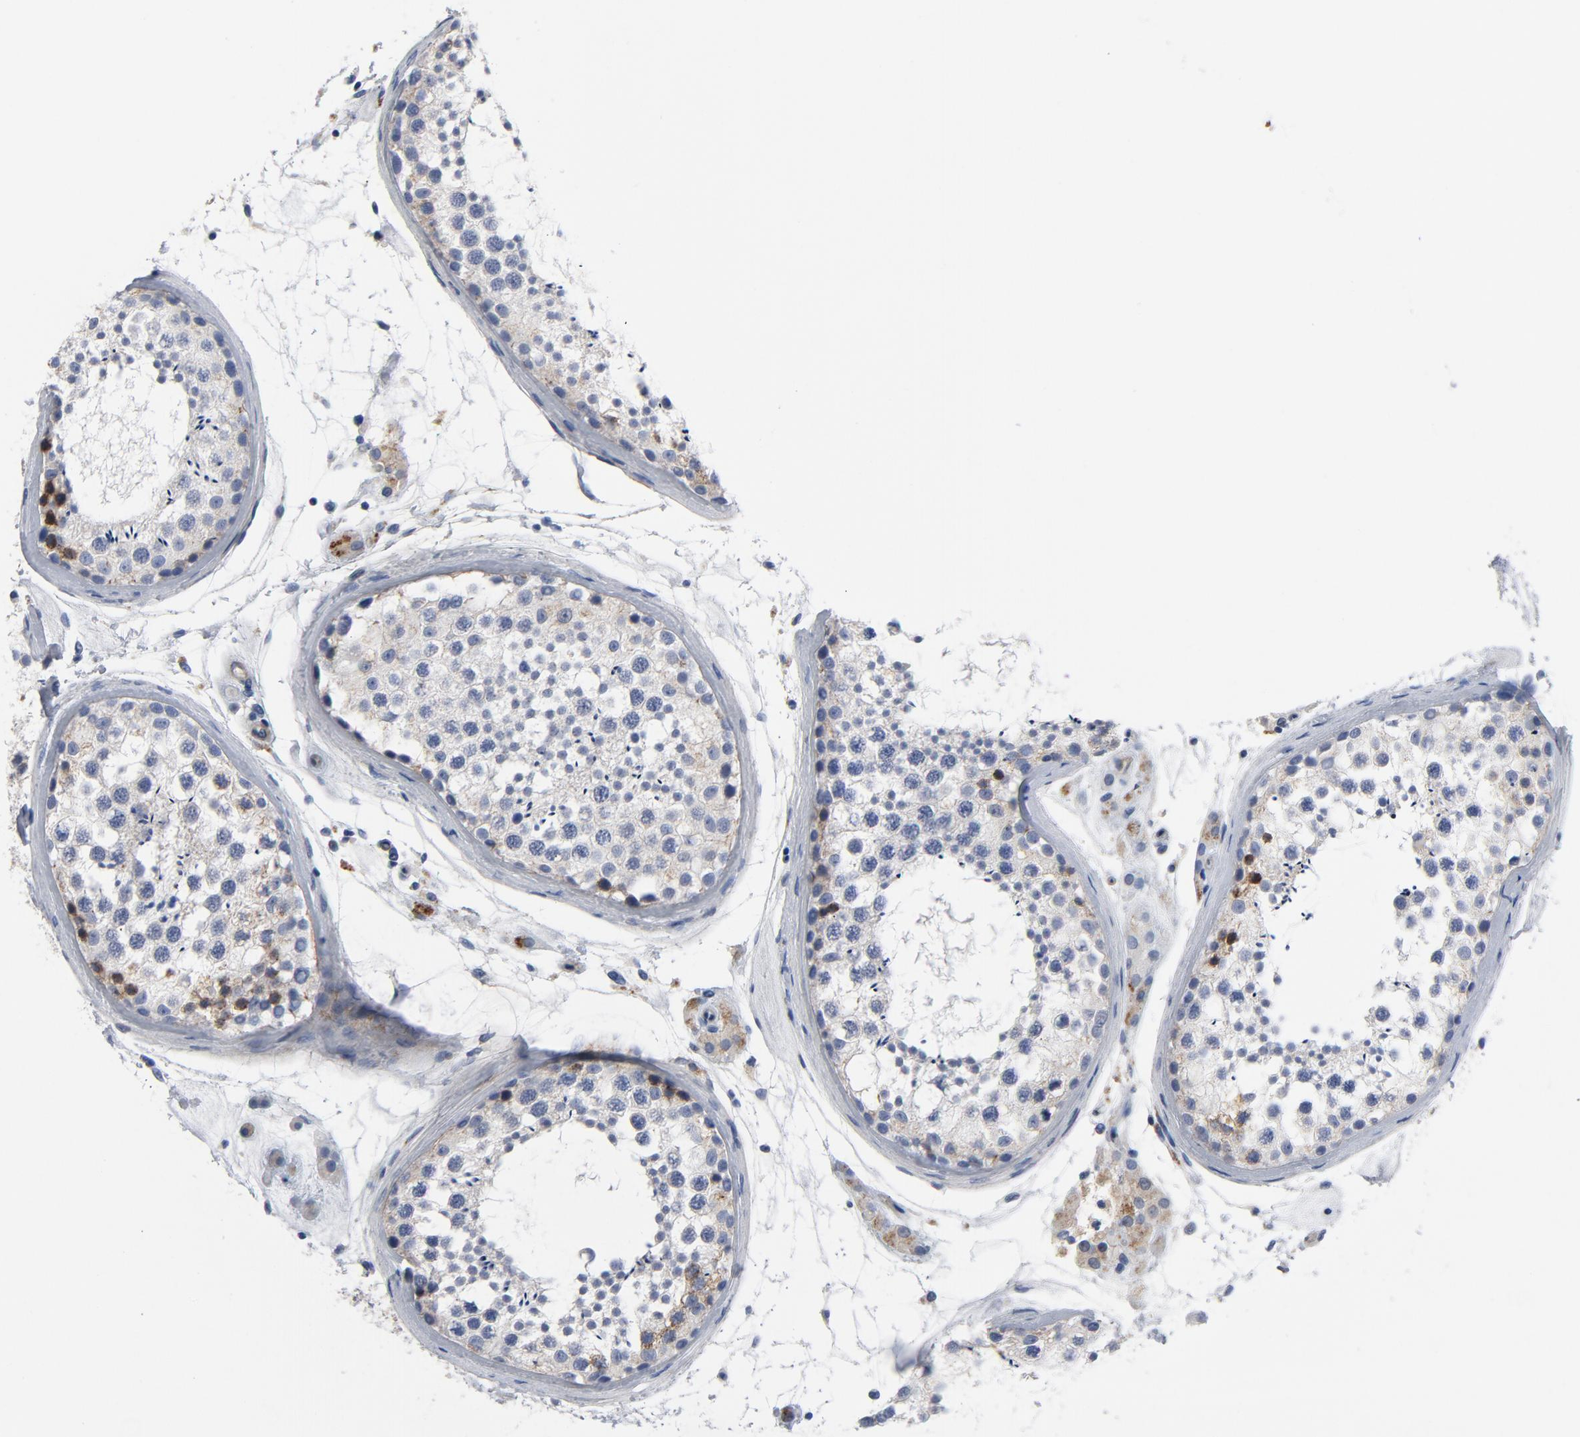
{"staining": {"intensity": "weak", "quantity": "<25%", "location": "cytoplasmic/membranous"}, "tissue": "testis", "cell_type": "Cells in seminiferous ducts", "image_type": "normal", "snomed": [{"axis": "morphology", "description": "Normal tissue, NOS"}, {"axis": "topography", "description": "Testis"}], "caption": "DAB (3,3'-diaminobenzidine) immunohistochemical staining of normal human testis displays no significant expression in cells in seminiferous ducts.", "gene": "LAMC1", "patient": {"sex": "male", "age": 46}}